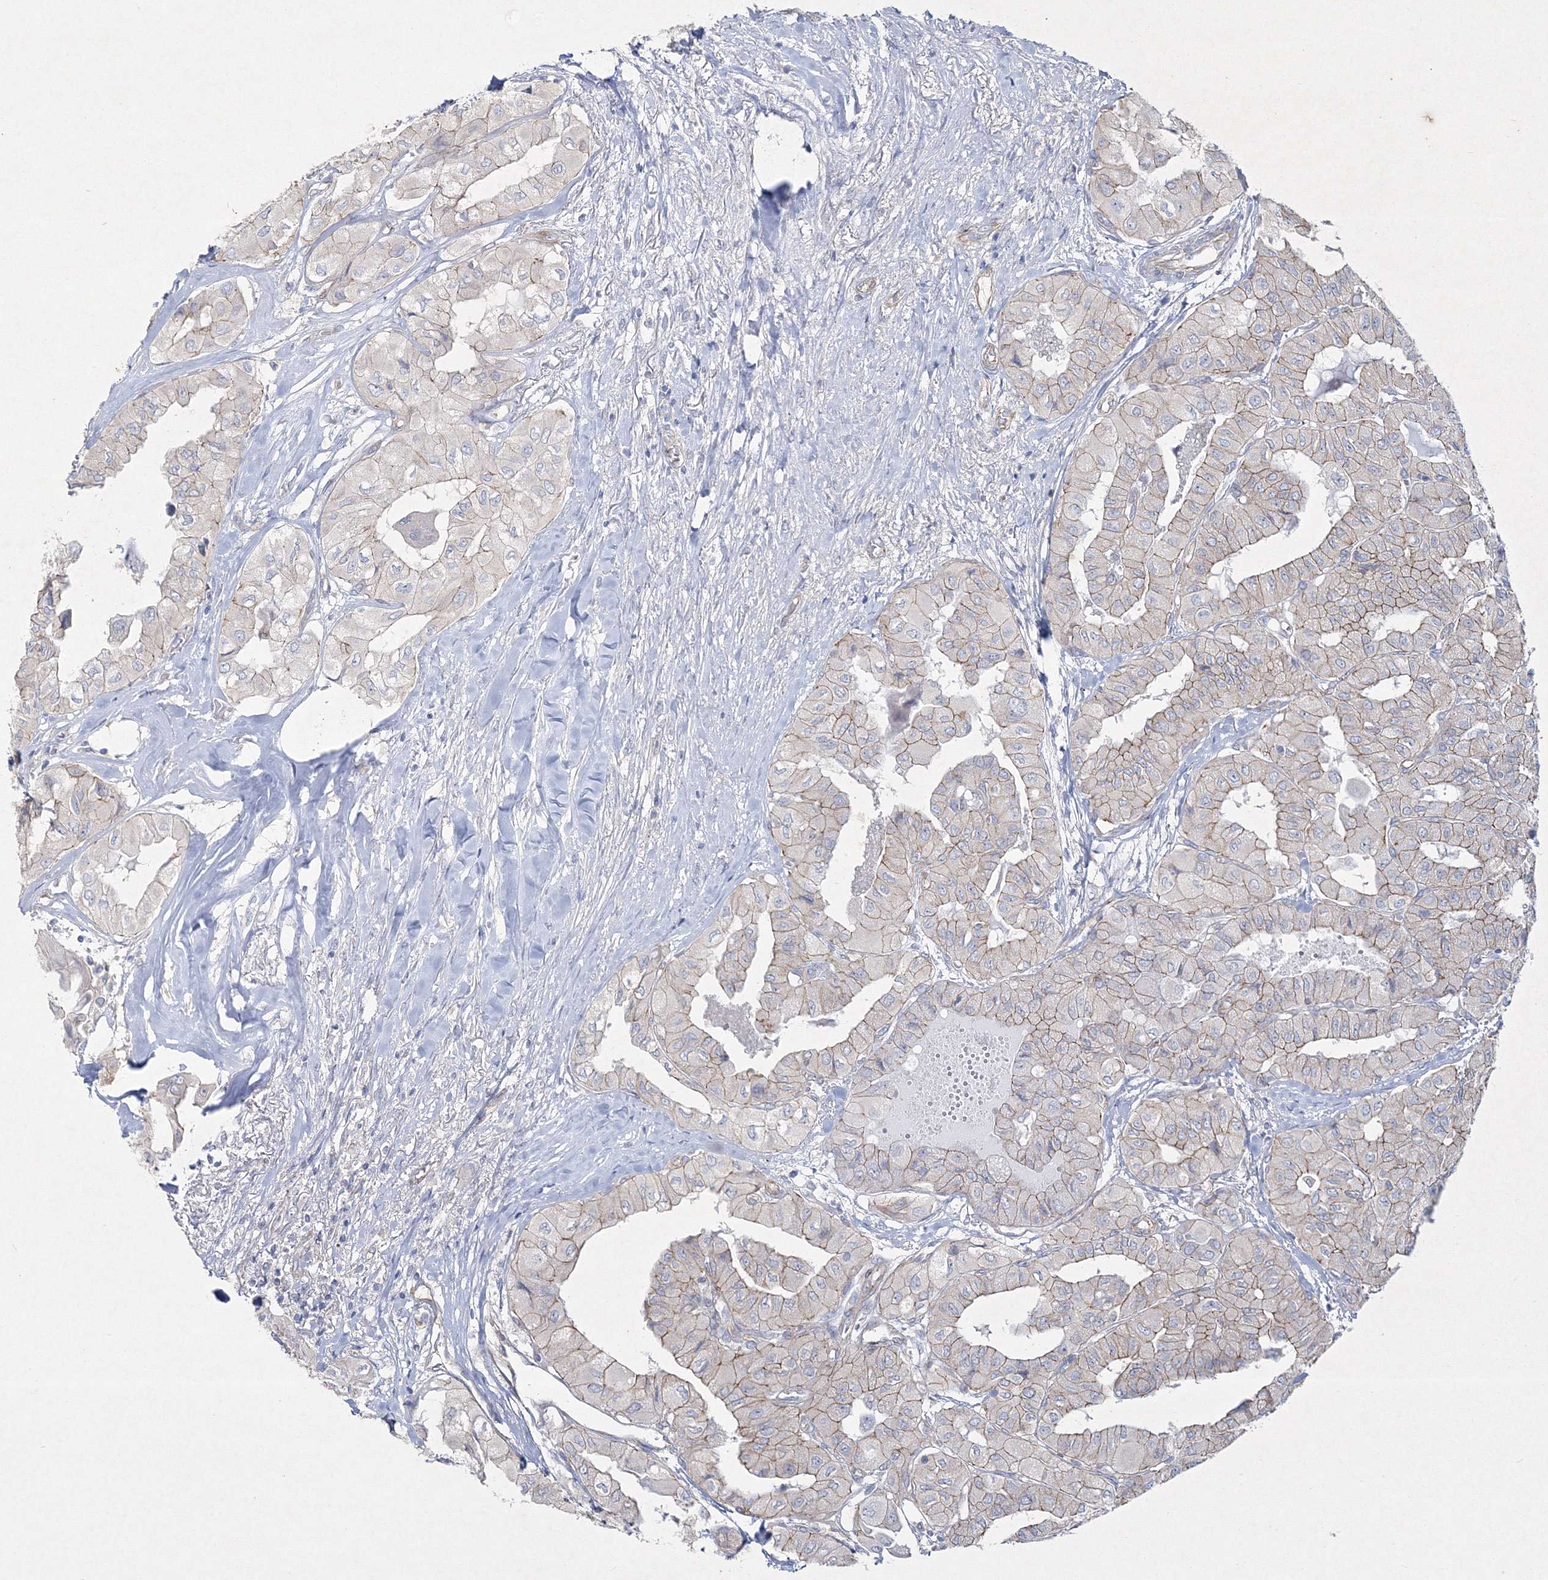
{"staining": {"intensity": "weak", "quantity": "25%-75%", "location": "cytoplasmic/membranous"}, "tissue": "thyroid cancer", "cell_type": "Tumor cells", "image_type": "cancer", "snomed": [{"axis": "morphology", "description": "Papillary adenocarcinoma, NOS"}, {"axis": "topography", "description": "Thyroid gland"}], "caption": "There is low levels of weak cytoplasmic/membranous positivity in tumor cells of thyroid papillary adenocarcinoma, as demonstrated by immunohistochemical staining (brown color).", "gene": "NAA40", "patient": {"sex": "female", "age": 59}}